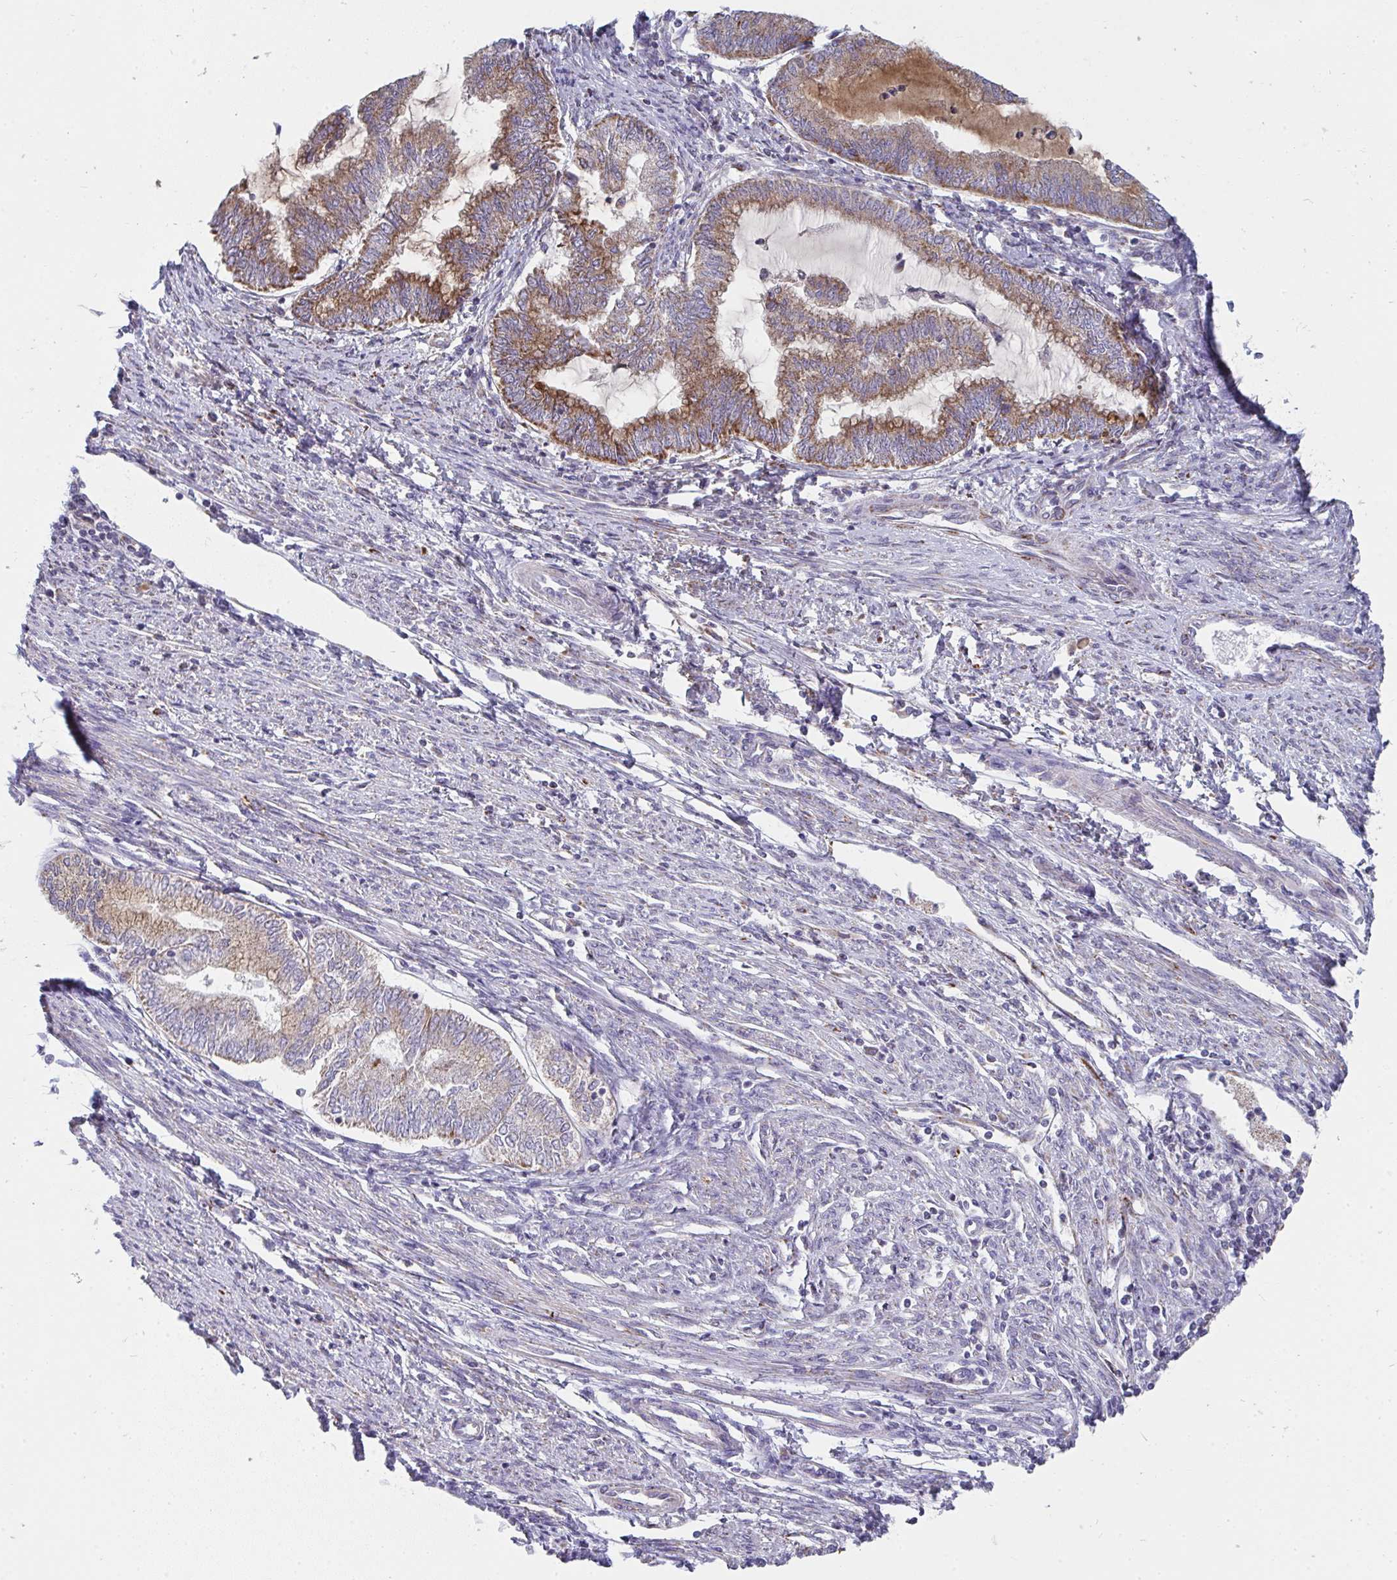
{"staining": {"intensity": "moderate", "quantity": ">75%", "location": "cytoplasmic/membranous"}, "tissue": "endometrial cancer", "cell_type": "Tumor cells", "image_type": "cancer", "snomed": [{"axis": "morphology", "description": "Adenocarcinoma, NOS"}, {"axis": "topography", "description": "Endometrium"}], "caption": "Brown immunohistochemical staining in human endometrial cancer displays moderate cytoplasmic/membranous staining in approximately >75% of tumor cells. Using DAB (brown) and hematoxylin (blue) stains, captured at high magnification using brightfield microscopy.", "gene": "FAHD1", "patient": {"sex": "female", "age": 79}}